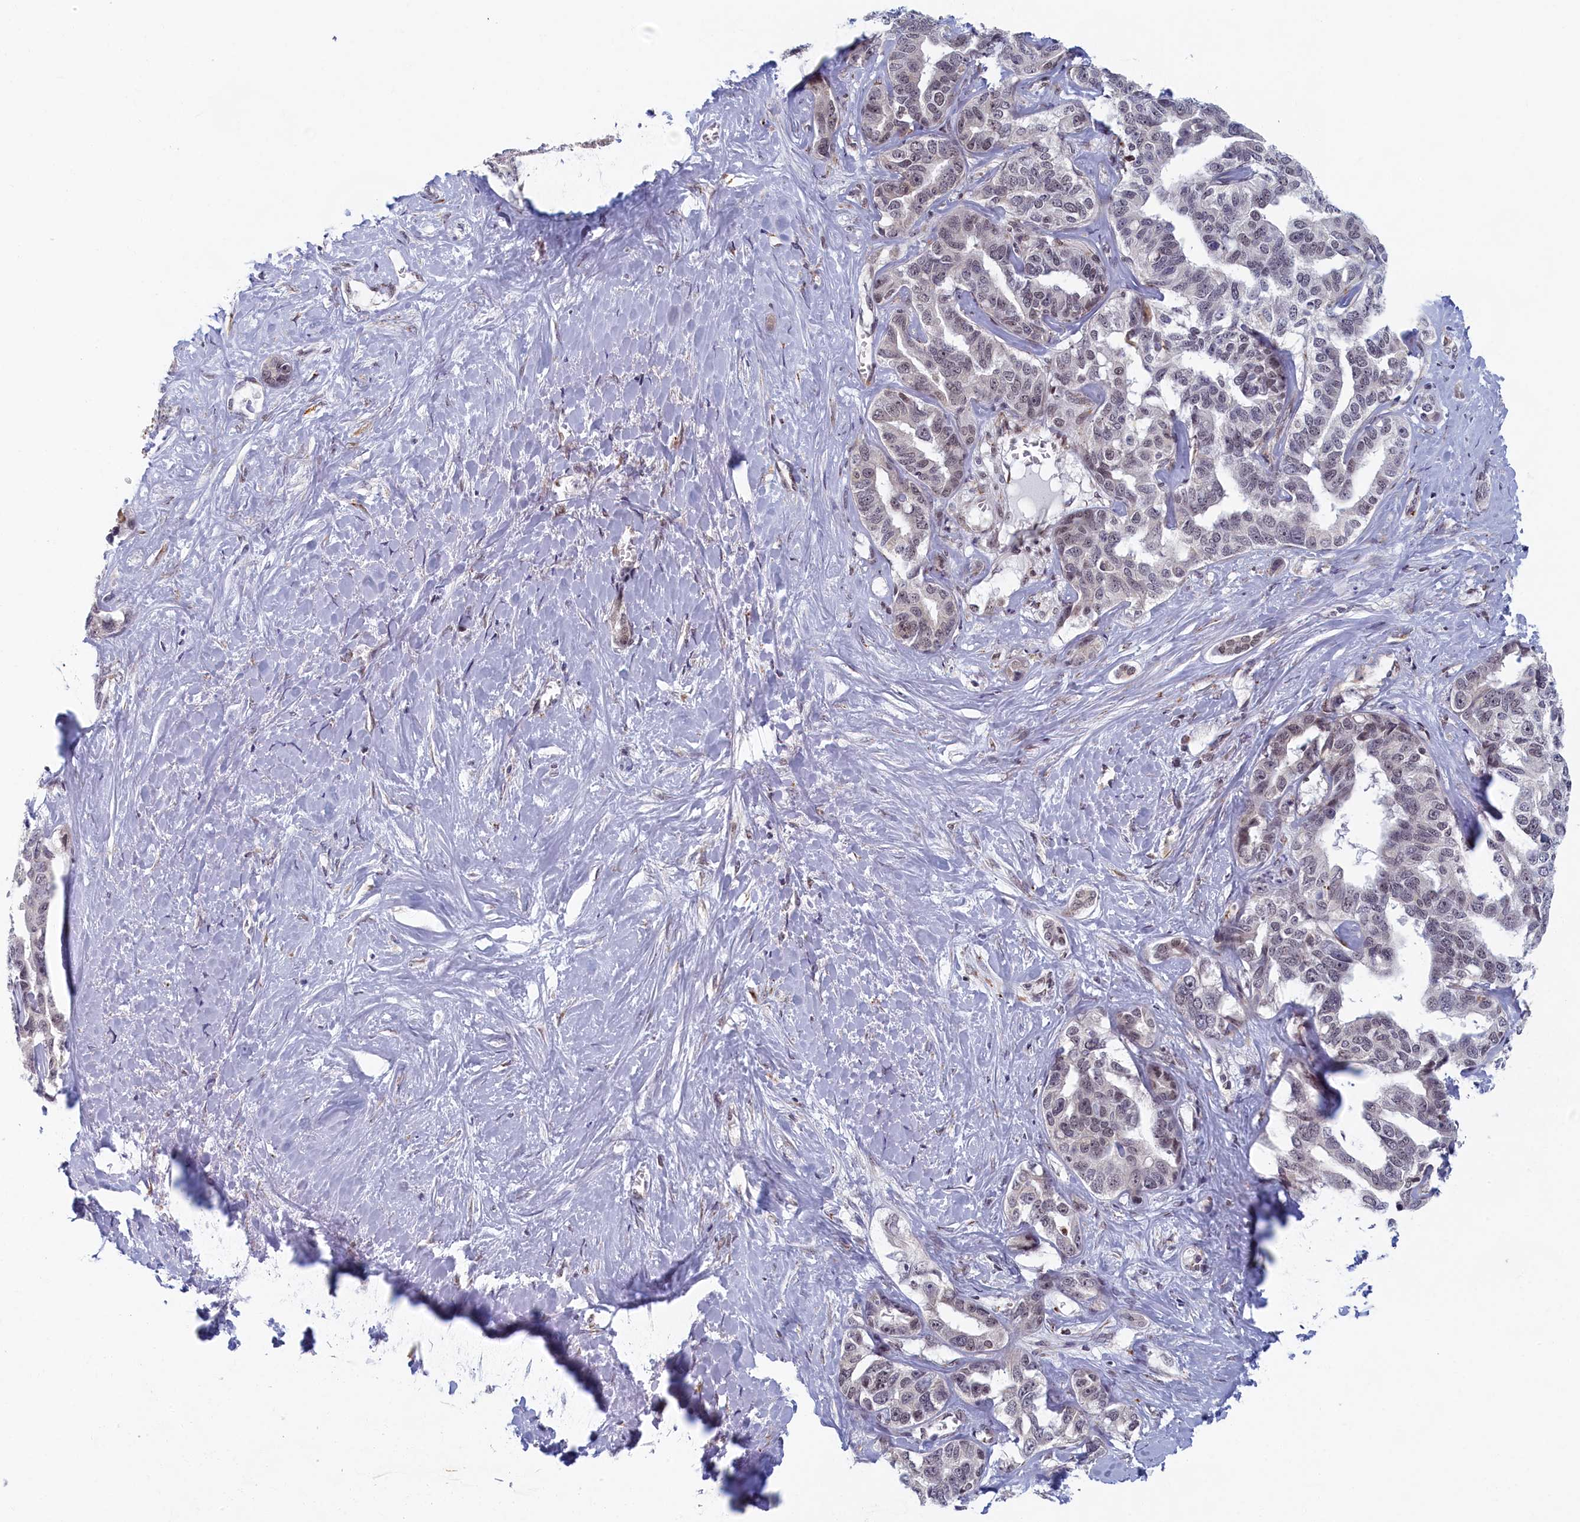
{"staining": {"intensity": "negative", "quantity": "none", "location": "none"}, "tissue": "liver cancer", "cell_type": "Tumor cells", "image_type": "cancer", "snomed": [{"axis": "morphology", "description": "Cholangiocarcinoma"}, {"axis": "topography", "description": "Liver"}], "caption": "An immunohistochemistry photomicrograph of cholangiocarcinoma (liver) is shown. There is no staining in tumor cells of cholangiocarcinoma (liver). (DAB immunohistochemistry (IHC) with hematoxylin counter stain).", "gene": "DNAJC17", "patient": {"sex": "male", "age": 59}}